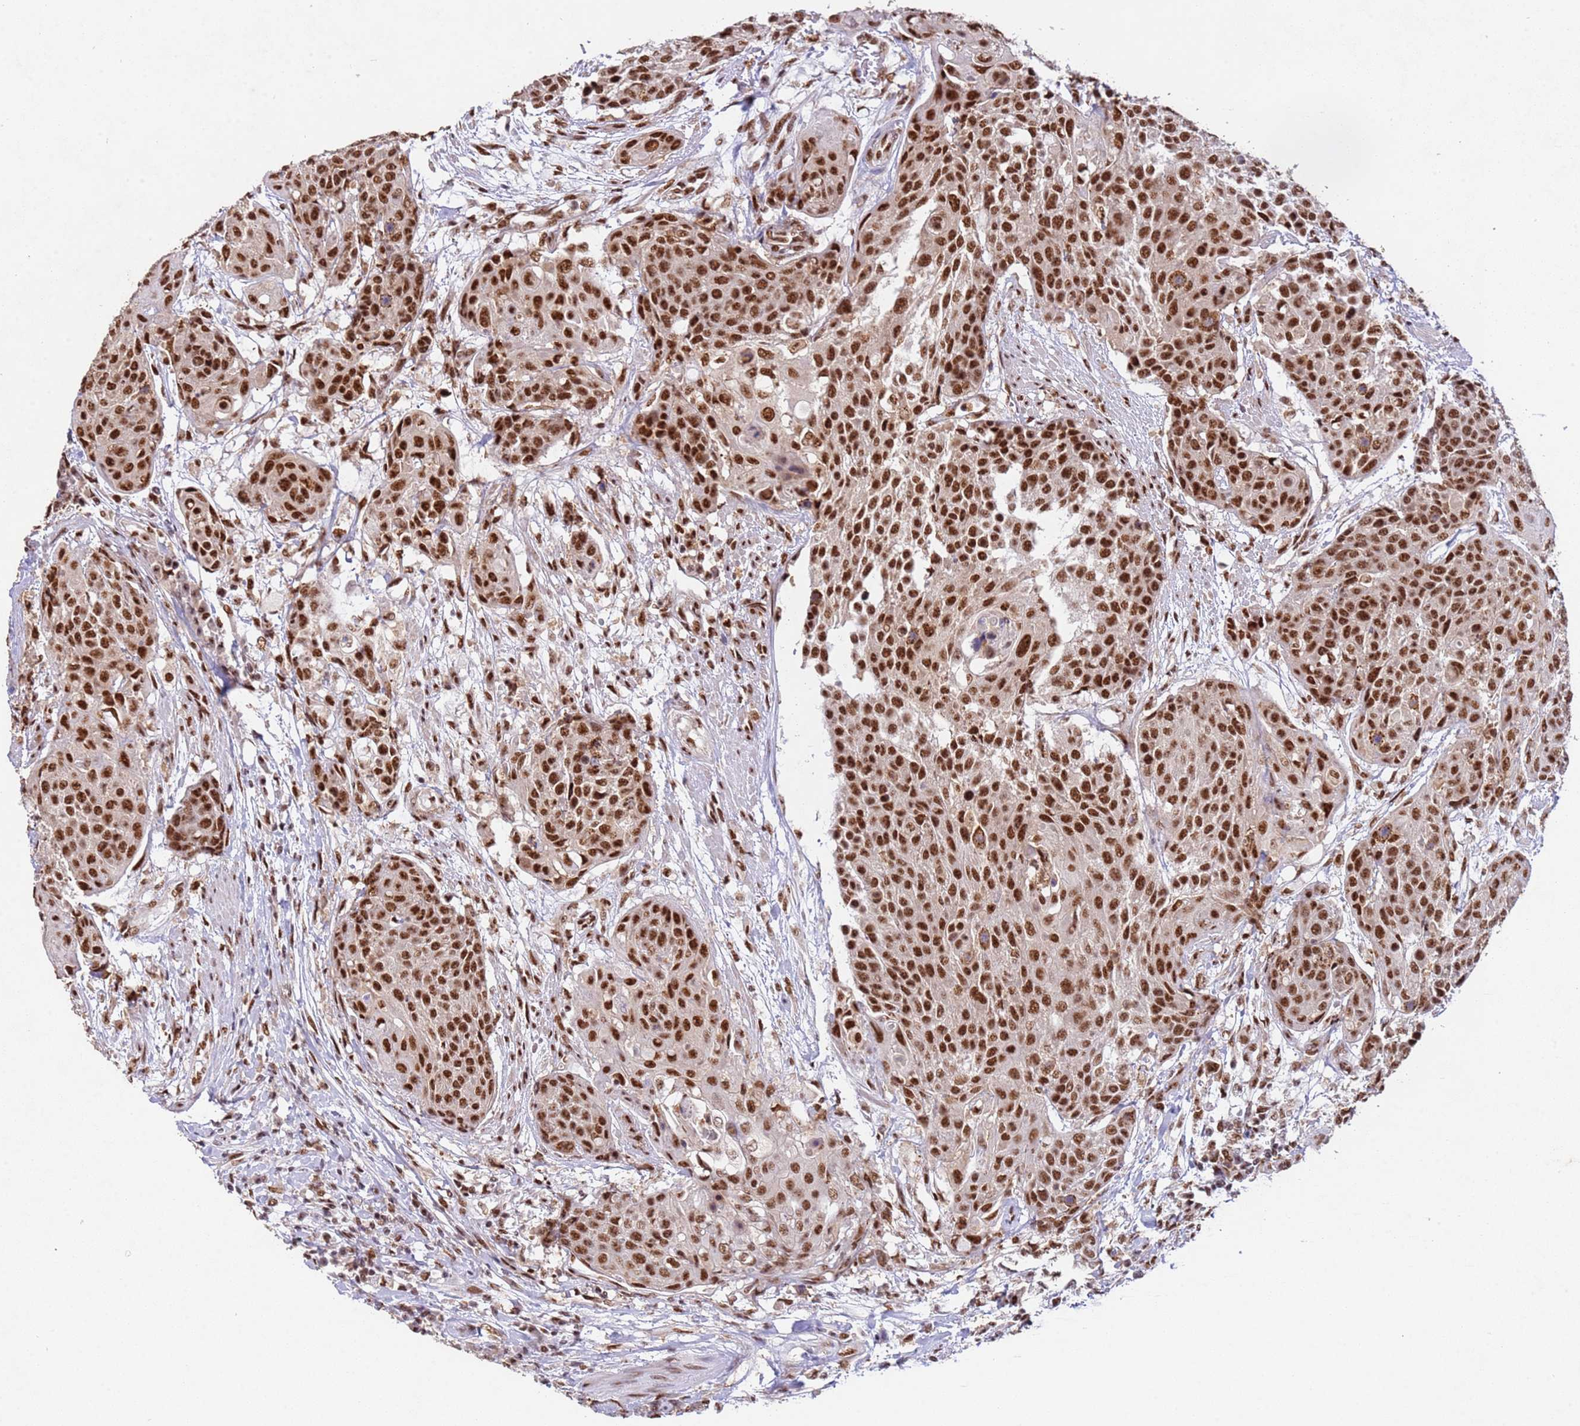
{"staining": {"intensity": "strong", "quantity": ">75%", "location": "nuclear"}, "tissue": "urothelial cancer", "cell_type": "Tumor cells", "image_type": "cancer", "snomed": [{"axis": "morphology", "description": "Urothelial carcinoma, High grade"}, {"axis": "topography", "description": "Urinary bladder"}], "caption": "A micrograph of human high-grade urothelial carcinoma stained for a protein reveals strong nuclear brown staining in tumor cells. The protein is shown in brown color, while the nuclei are stained blue.", "gene": "ESF1", "patient": {"sex": "female", "age": 63}}